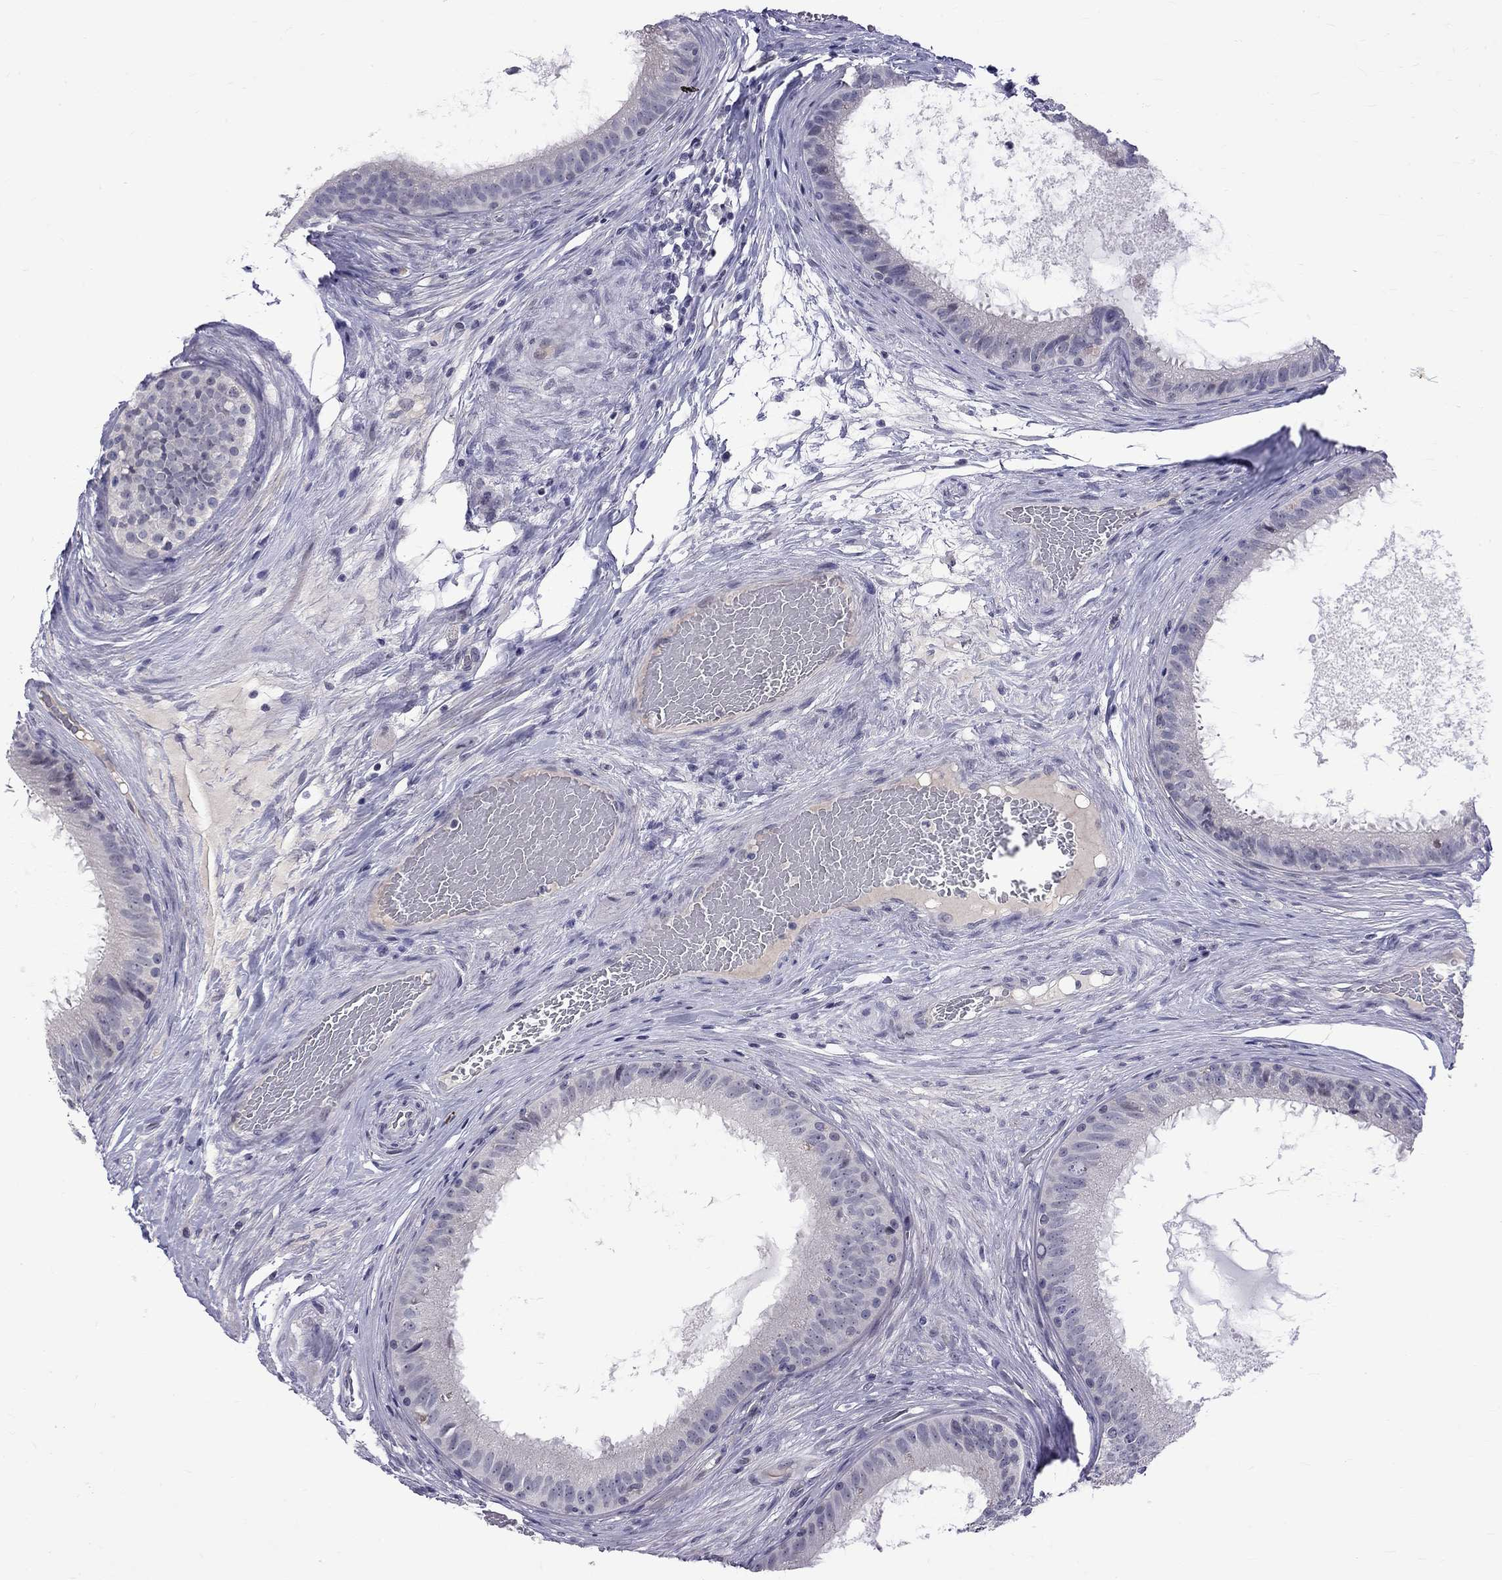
{"staining": {"intensity": "negative", "quantity": "none", "location": "none"}, "tissue": "epididymis", "cell_type": "Glandular cells", "image_type": "normal", "snomed": [{"axis": "morphology", "description": "Normal tissue, NOS"}, {"axis": "topography", "description": "Epididymis"}], "caption": "This is a micrograph of immunohistochemistry staining of normal epididymis, which shows no staining in glandular cells.", "gene": "RTL9", "patient": {"sex": "male", "age": 59}}